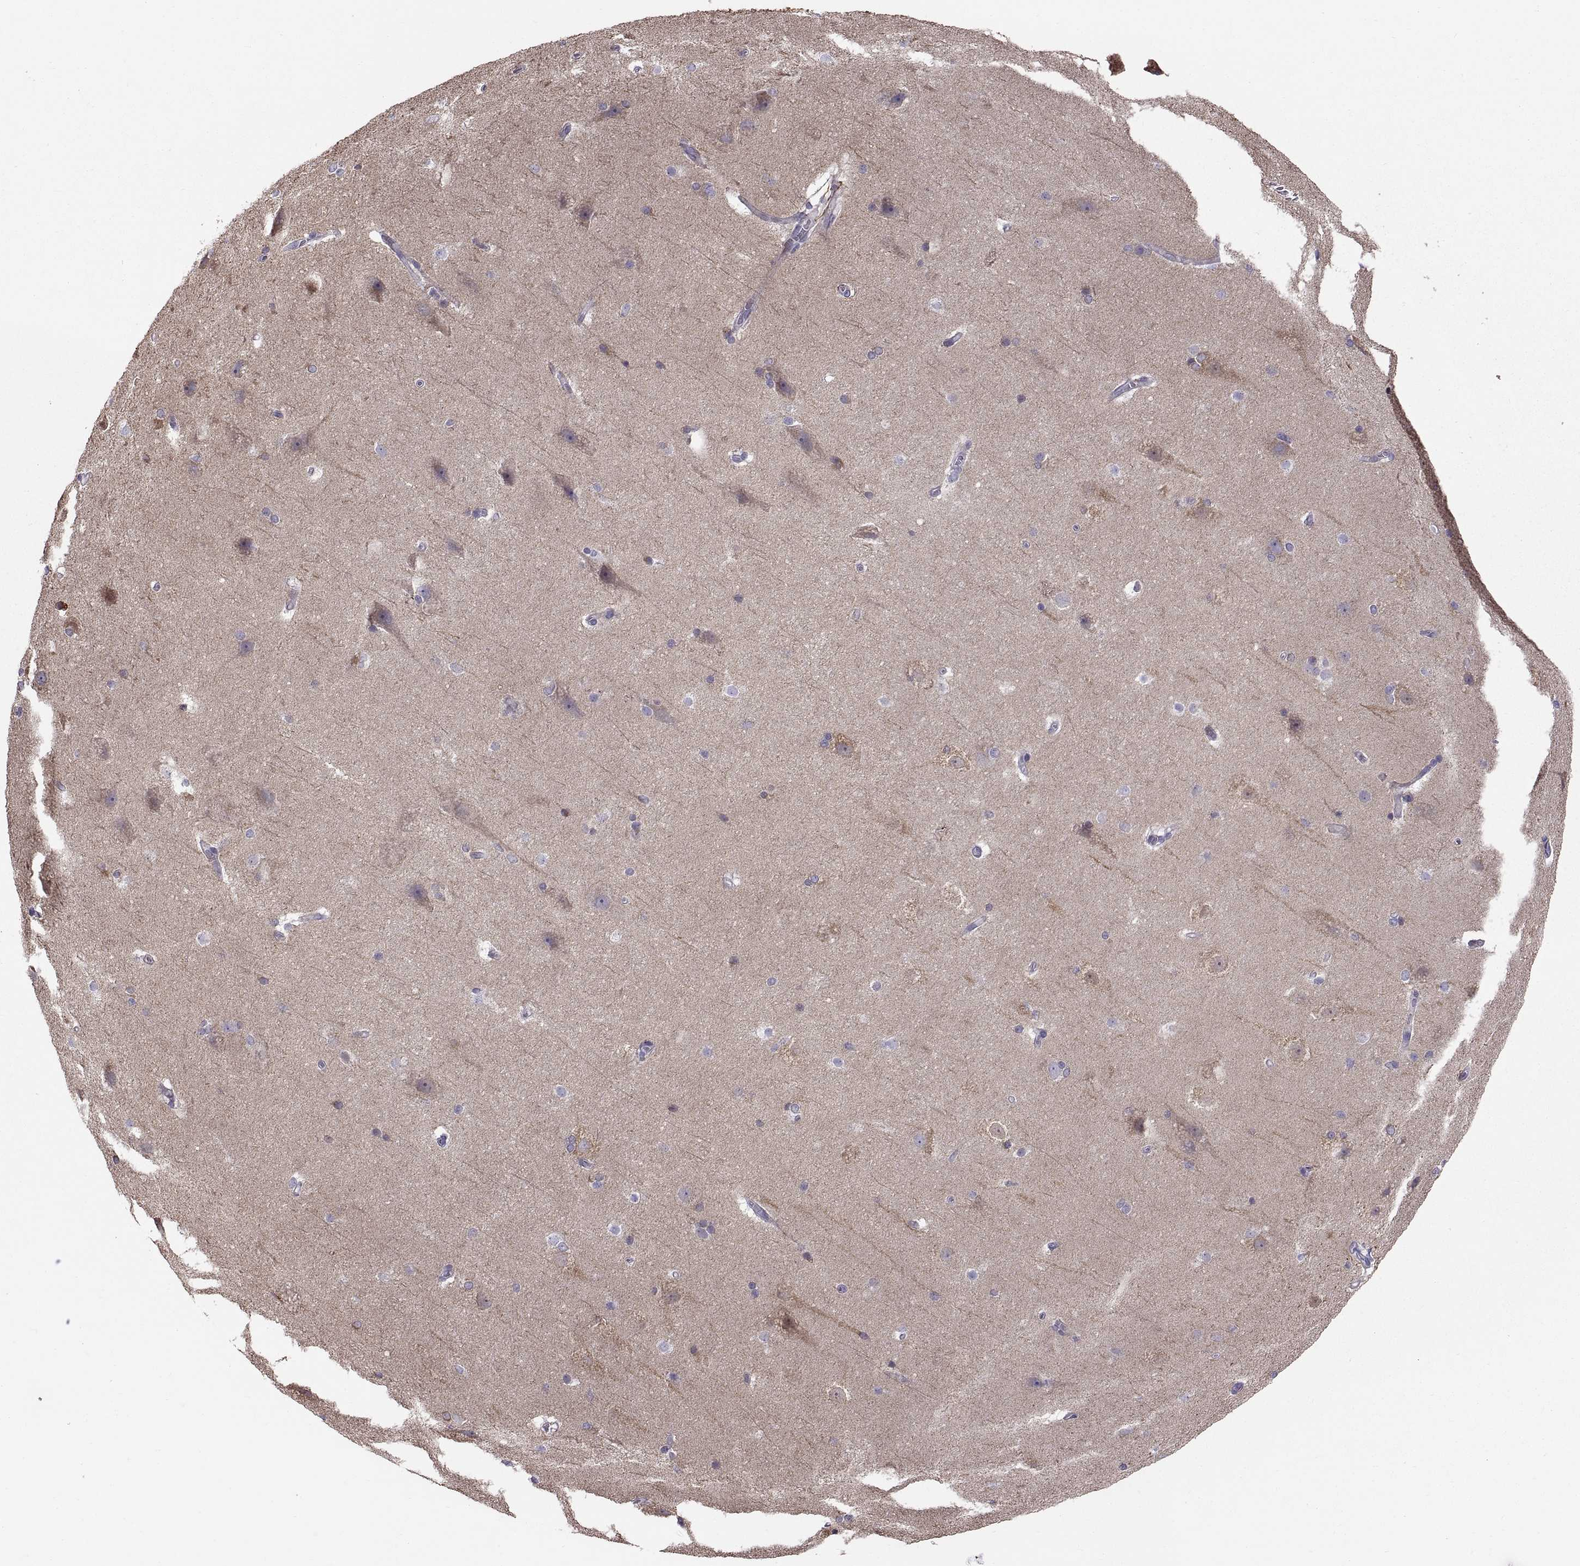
{"staining": {"intensity": "negative", "quantity": "none", "location": "none"}, "tissue": "hippocampus", "cell_type": "Glial cells", "image_type": "normal", "snomed": [{"axis": "morphology", "description": "Normal tissue, NOS"}, {"axis": "topography", "description": "Cerebral cortex"}, {"axis": "topography", "description": "Hippocampus"}], "caption": "Hippocampus was stained to show a protein in brown. There is no significant expression in glial cells.", "gene": "EMILIN2", "patient": {"sex": "female", "age": 19}}